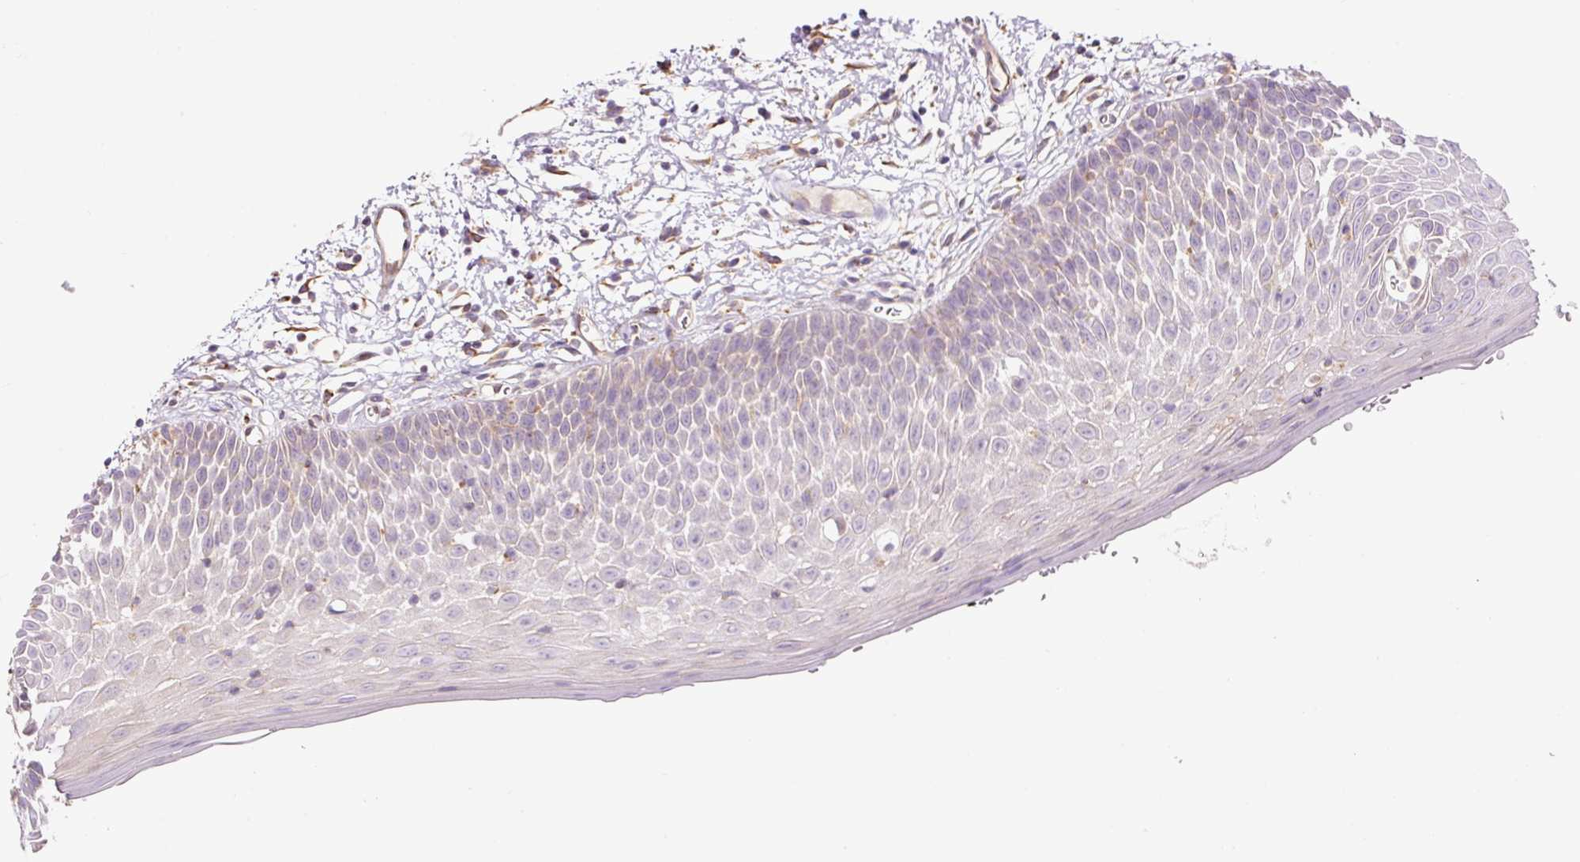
{"staining": {"intensity": "negative", "quantity": "none", "location": "none"}, "tissue": "oral mucosa", "cell_type": "Squamous epithelial cells", "image_type": "normal", "snomed": [{"axis": "morphology", "description": "Normal tissue, NOS"}, {"axis": "morphology", "description": "Squamous cell carcinoma, NOS"}, {"axis": "topography", "description": "Oral tissue"}, {"axis": "topography", "description": "Tounge, NOS"}, {"axis": "topography", "description": "Head-Neck"}], "caption": "Squamous epithelial cells are negative for protein expression in unremarkable human oral mucosa. The staining is performed using DAB (3,3'-diaminobenzidine) brown chromogen with nuclei counter-stained in using hematoxylin.", "gene": "PCK2", "patient": {"sex": "male", "age": 76}}